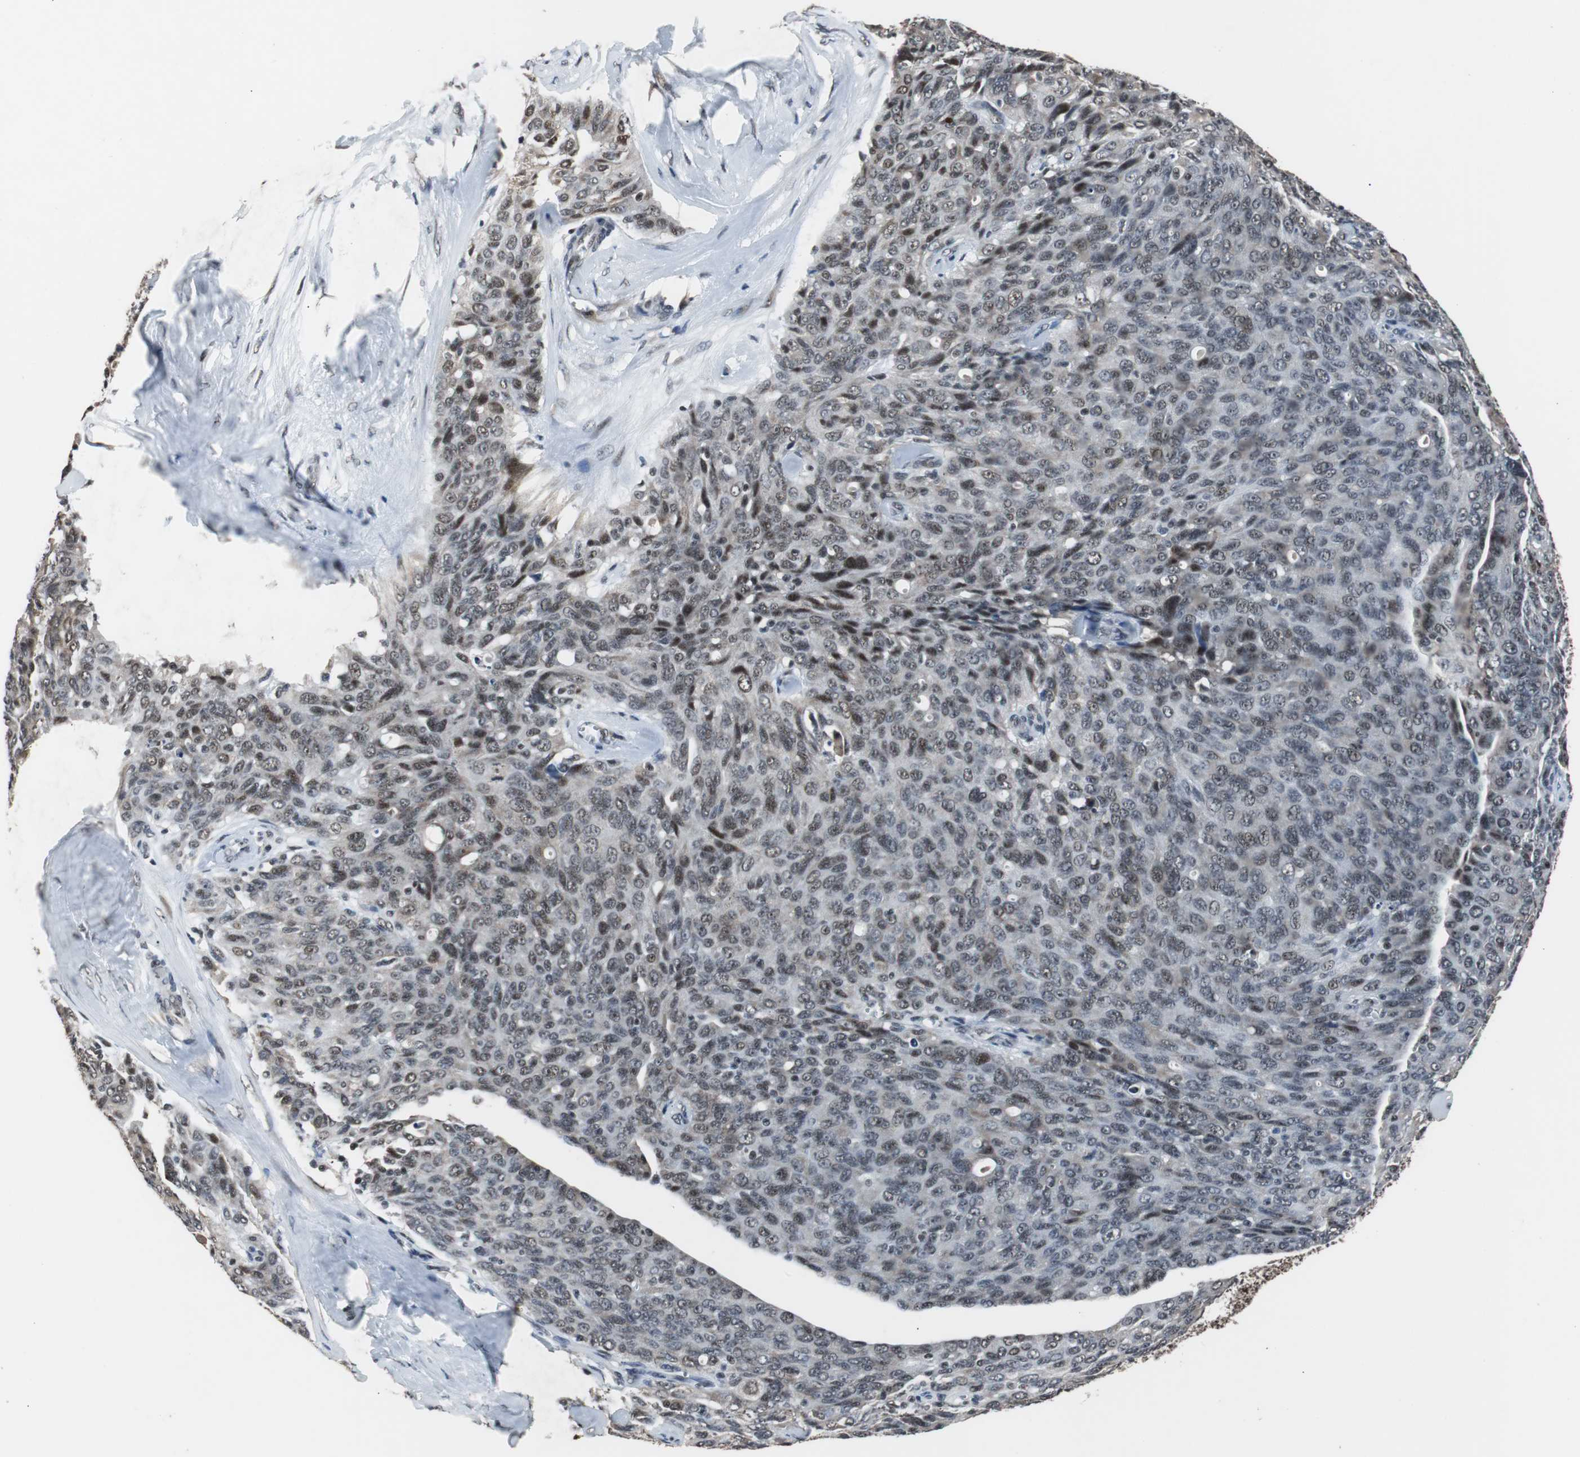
{"staining": {"intensity": "weak", "quantity": "25%-75%", "location": "nuclear"}, "tissue": "ovarian cancer", "cell_type": "Tumor cells", "image_type": "cancer", "snomed": [{"axis": "morphology", "description": "Carcinoma, endometroid"}, {"axis": "topography", "description": "Ovary"}], "caption": "This is a histology image of immunohistochemistry (IHC) staining of ovarian cancer, which shows weak expression in the nuclear of tumor cells.", "gene": "USP28", "patient": {"sex": "female", "age": 60}}